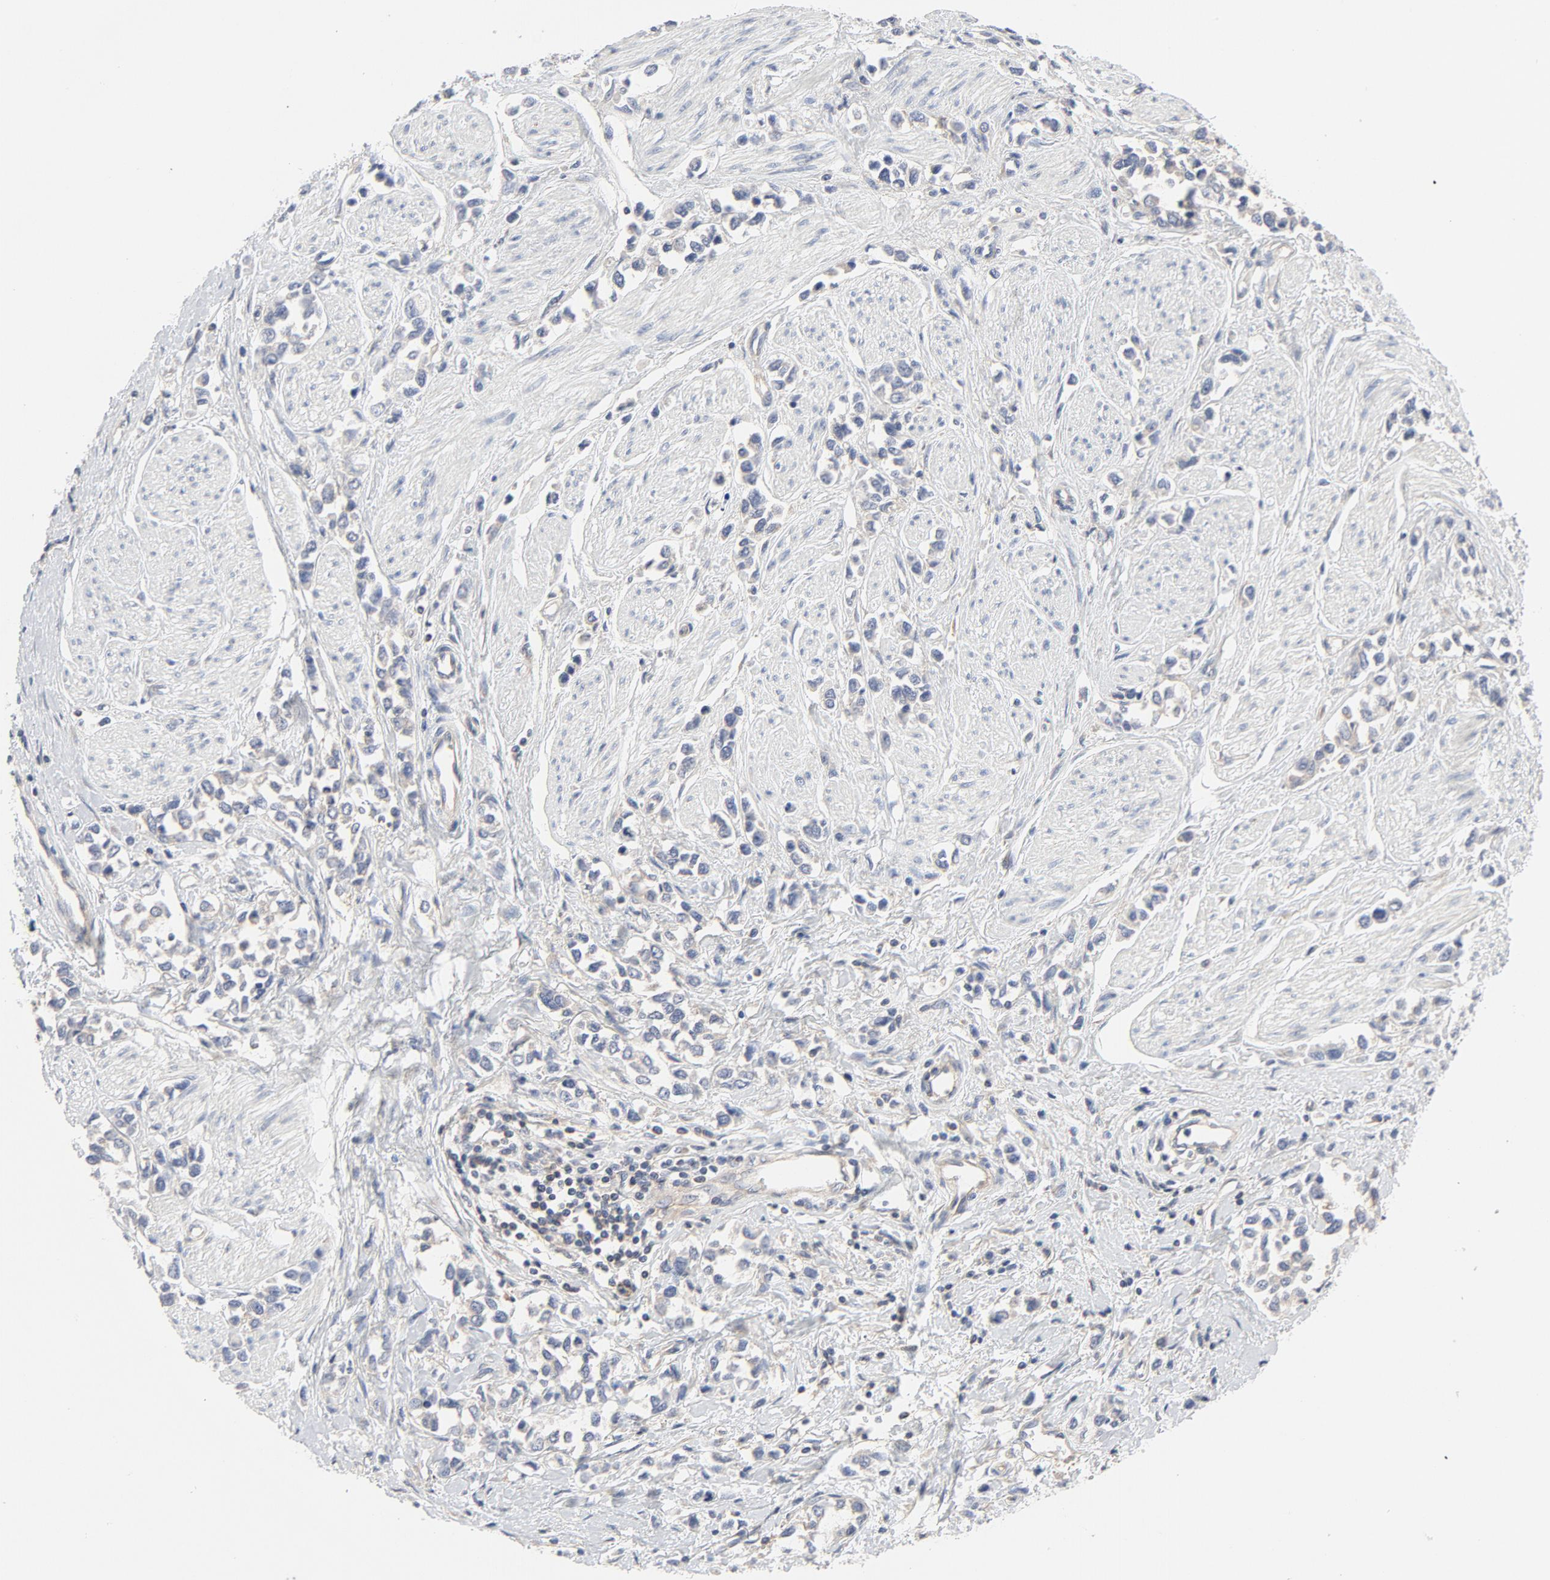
{"staining": {"intensity": "negative", "quantity": "none", "location": "none"}, "tissue": "stomach cancer", "cell_type": "Tumor cells", "image_type": "cancer", "snomed": [{"axis": "morphology", "description": "Adenocarcinoma, NOS"}, {"axis": "topography", "description": "Stomach, upper"}], "caption": "Immunohistochemical staining of stomach cancer (adenocarcinoma) demonstrates no significant staining in tumor cells. Brightfield microscopy of immunohistochemistry stained with DAB (3,3'-diaminobenzidine) (brown) and hematoxylin (blue), captured at high magnification.", "gene": "RABEP1", "patient": {"sex": "male", "age": 76}}